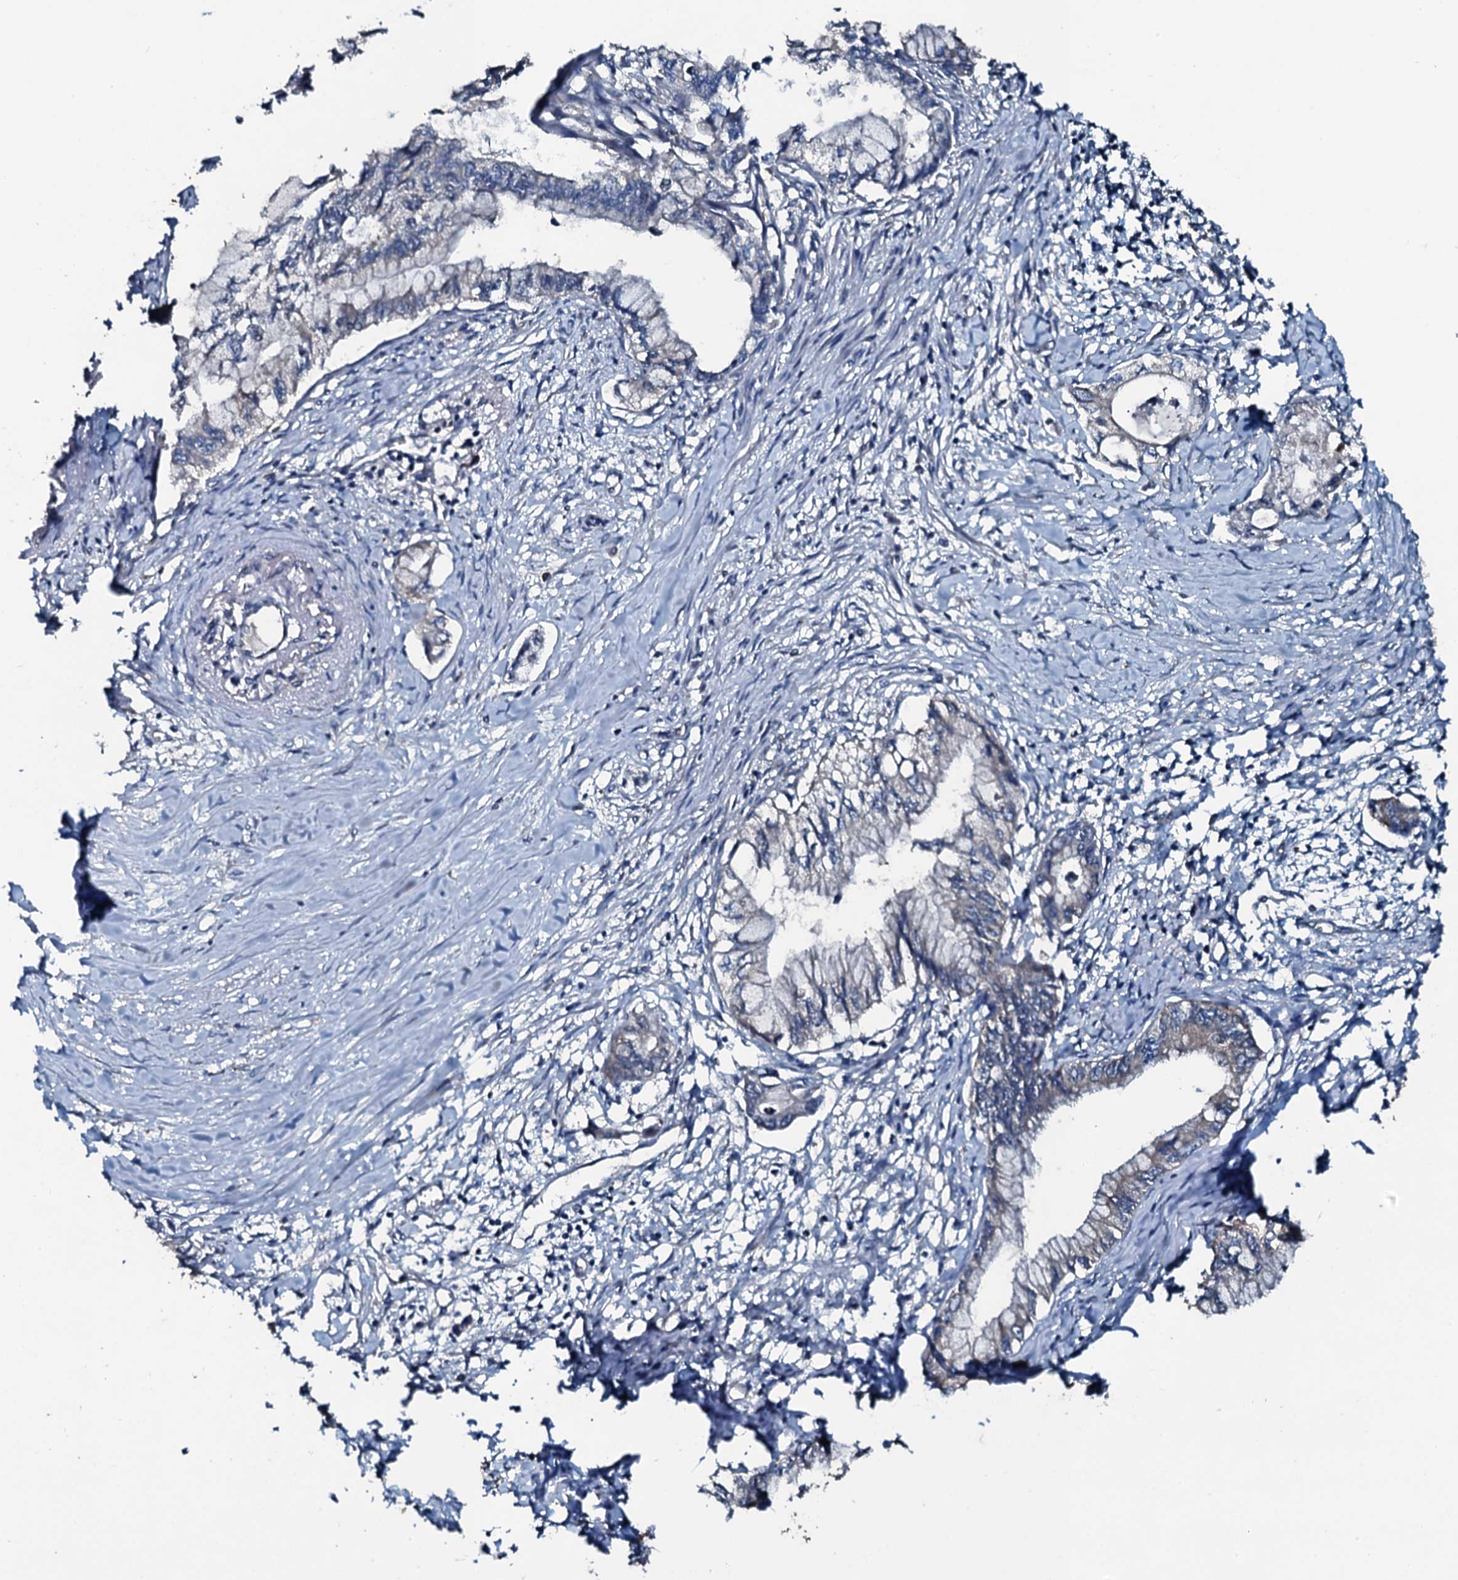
{"staining": {"intensity": "weak", "quantity": "<25%", "location": "cytoplasmic/membranous"}, "tissue": "pancreatic cancer", "cell_type": "Tumor cells", "image_type": "cancer", "snomed": [{"axis": "morphology", "description": "Adenocarcinoma, NOS"}, {"axis": "topography", "description": "Pancreas"}], "caption": "IHC histopathology image of human pancreatic cancer stained for a protein (brown), which exhibits no staining in tumor cells.", "gene": "AARS1", "patient": {"sex": "male", "age": 48}}